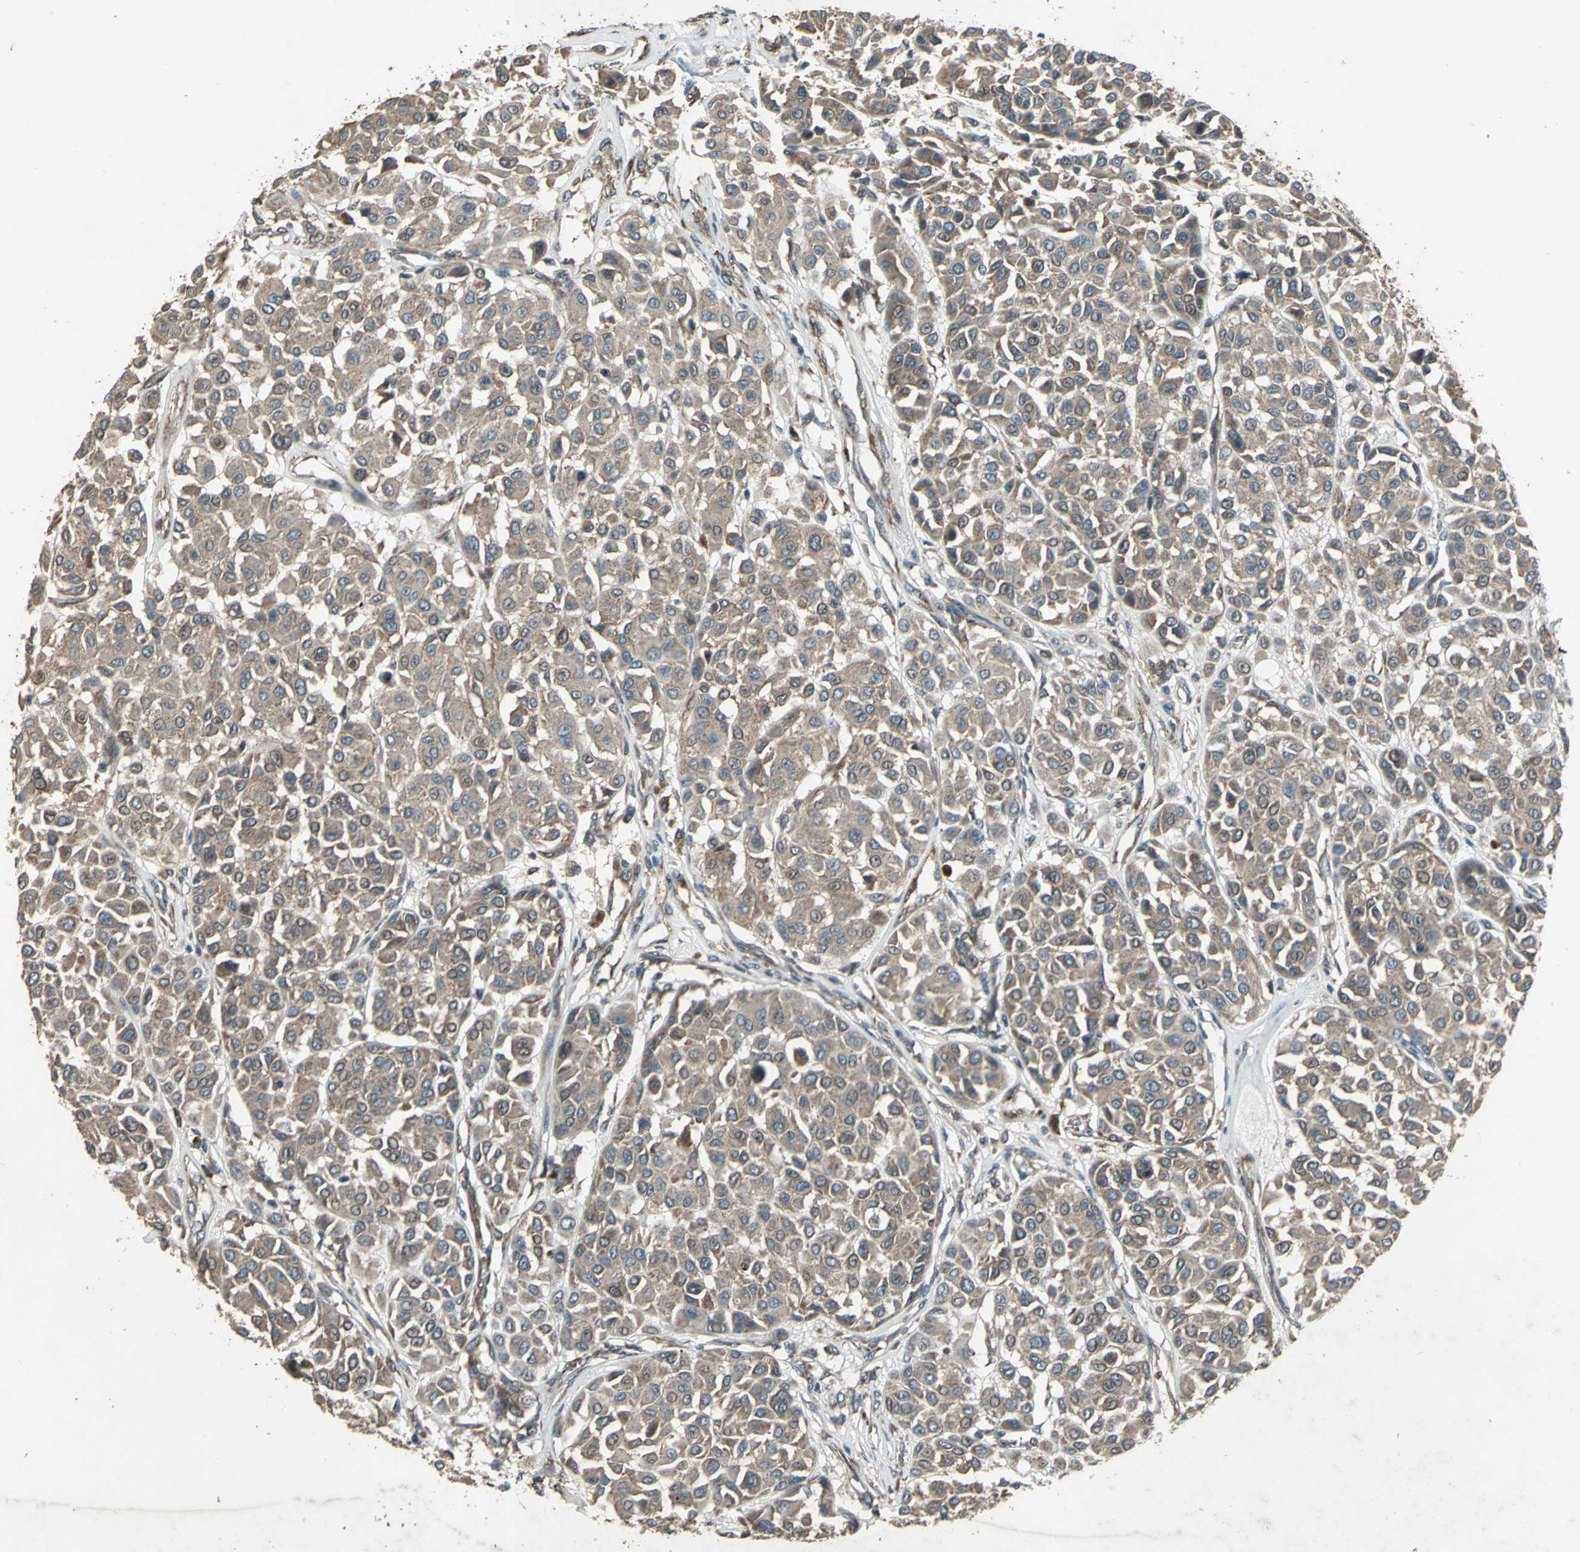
{"staining": {"intensity": "weak", "quantity": ">75%", "location": "cytoplasmic/membranous,nuclear"}, "tissue": "melanoma", "cell_type": "Tumor cells", "image_type": "cancer", "snomed": [{"axis": "morphology", "description": "Malignant melanoma, Metastatic site"}, {"axis": "topography", "description": "Soft tissue"}], "caption": "IHC of melanoma reveals low levels of weak cytoplasmic/membranous and nuclear staining in approximately >75% of tumor cells. (DAB (3,3'-diaminobenzidine) IHC, brown staining for protein, blue staining for nuclei).", "gene": "SEPTIN4", "patient": {"sex": "male", "age": 41}}